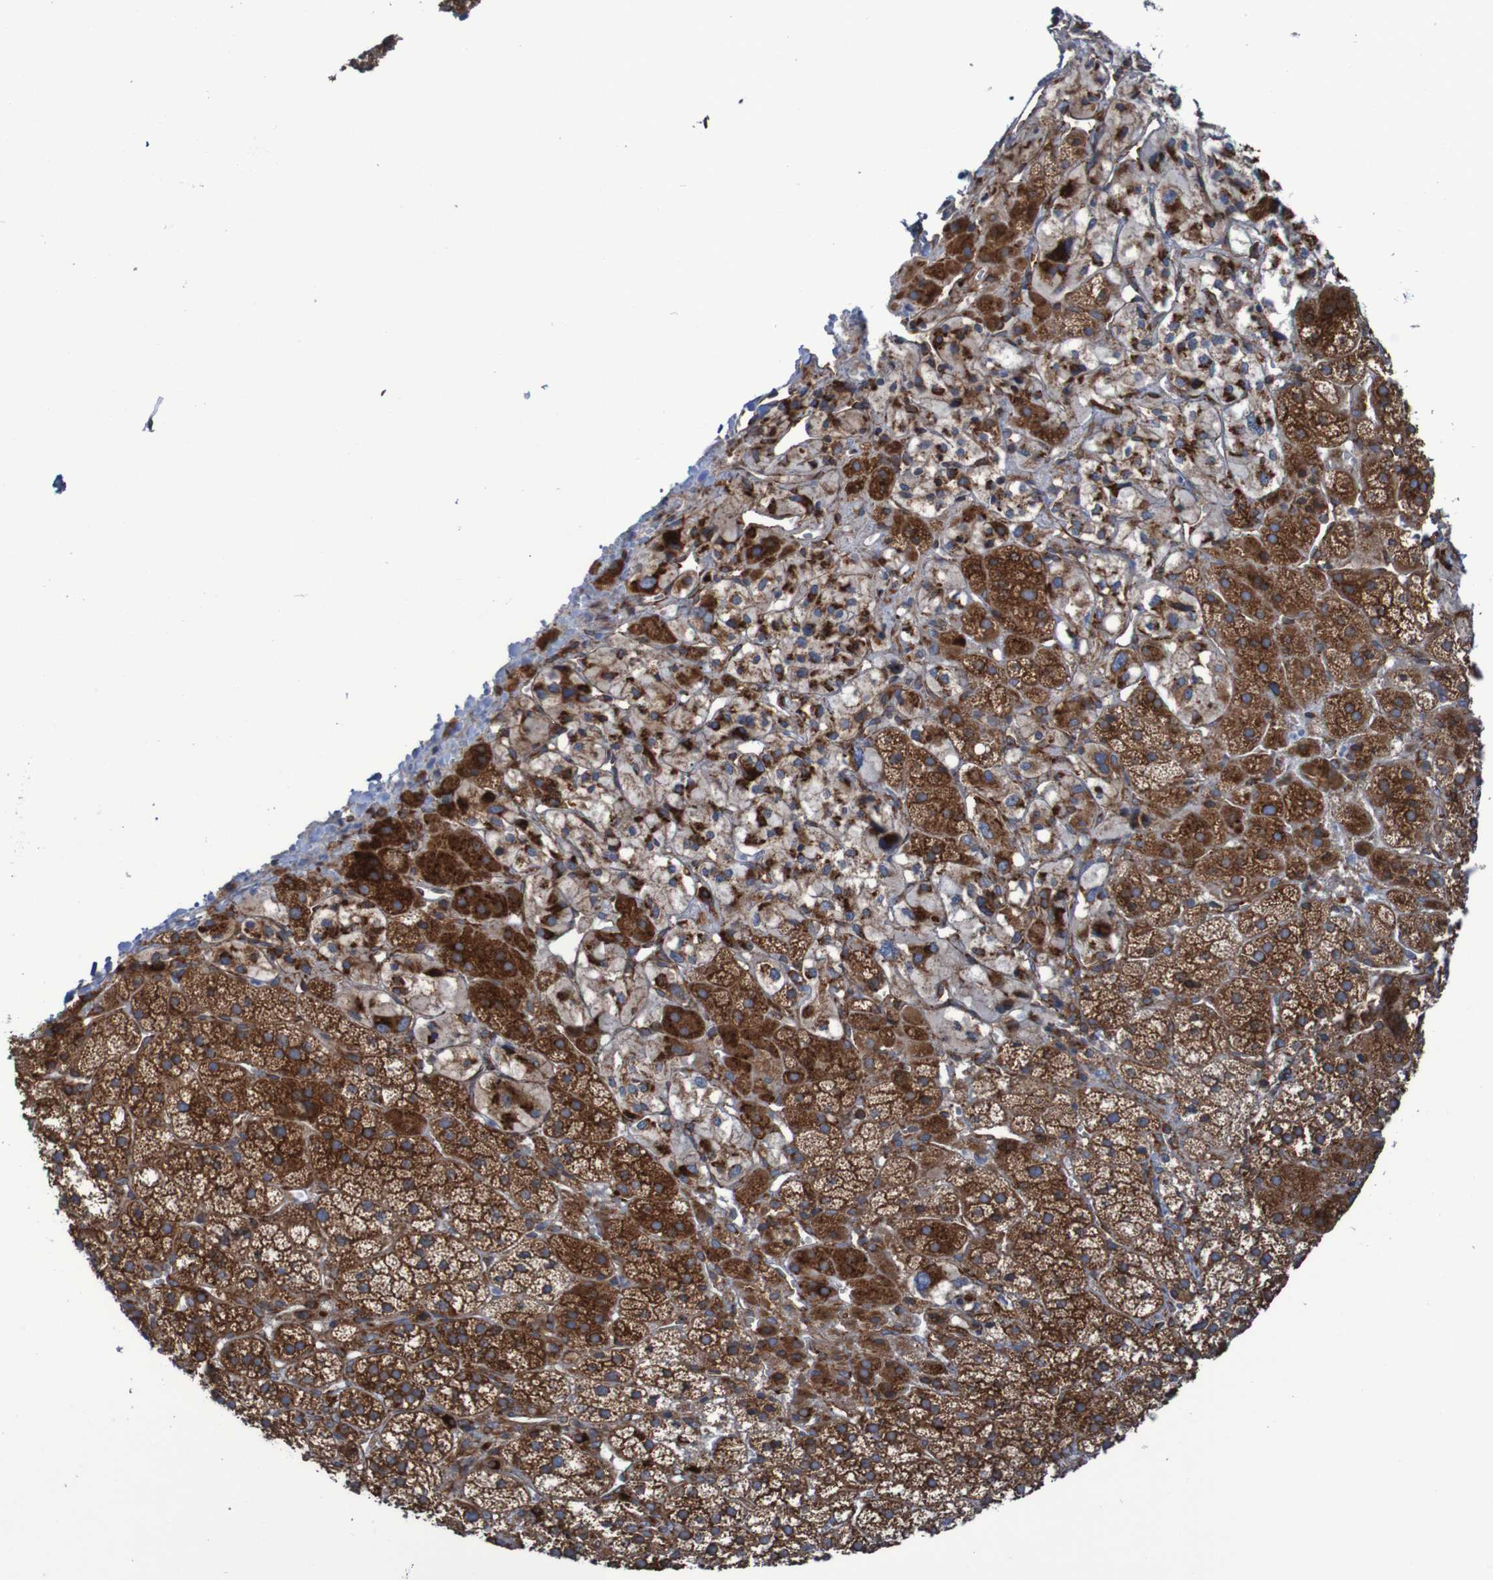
{"staining": {"intensity": "strong", "quantity": ">75%", "location": "cytoplasmic/membranous"}, "tissue": "adrenal gland", "cell_type": "Glandular cells", "image_type": "normal", "snomed": [{"axis": "morphology", "description": "Normal tissue, NOS"}, {"axis": "topography", "description": "Adrenal gland"}], "caption": "Protein staining displays strong cytoplasmic/membranous positivity in about >75% of glandular cells in normal adrenal gland. Nuclei are stained in blue.", "gene": "RPL10", "patient": {"sex": "male", "age": 56}}